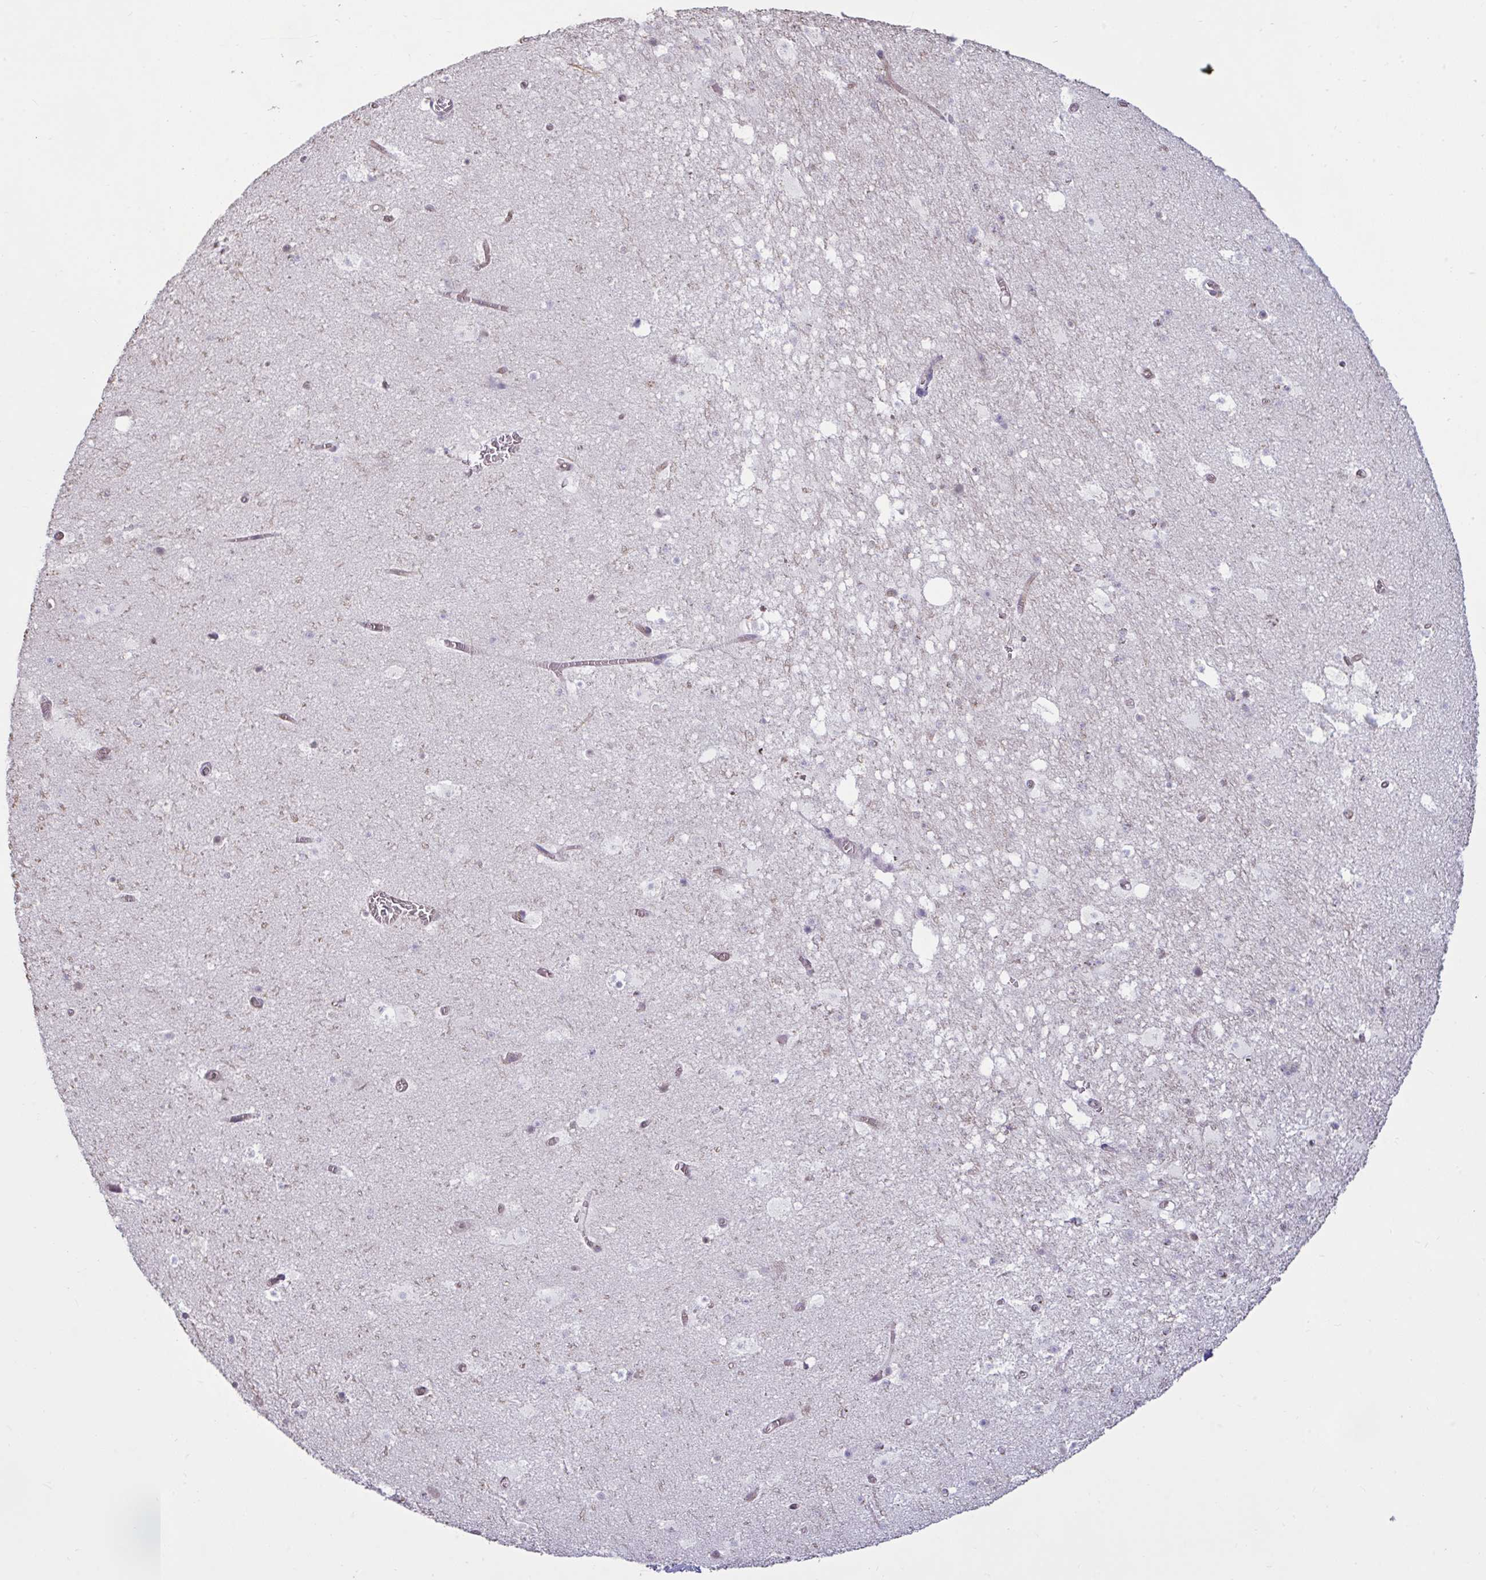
{"staining": {"intensity": "negative", "quantity": "none", "location": "none"}, "tissue": "hippocampus", "cell_type": "Glial cells", "image_type": "normal", "snomed": [{"axis": "morphology", "description": "Normal tissue, NOS"}, {"axis": "topography", "description": "Hippocampus"}], "caption": "DAB (3,3'-diaminobenzidine) immunohistochemical staining of unremarkable human hippocampus demonstrates no significant expression in glial cells.", "gene": "TBC1D4", "patient": {"sex": "female", "age": 42}}